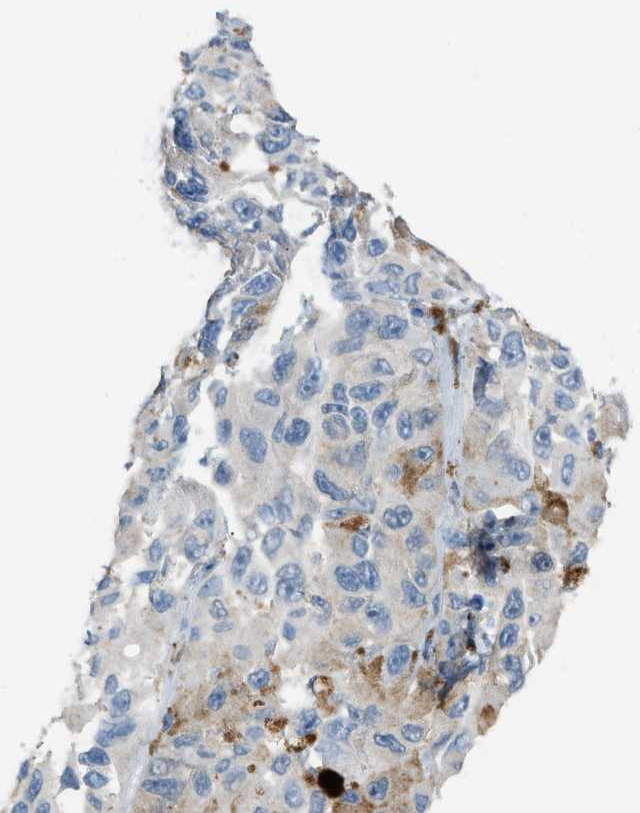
{"staining": {"intensity": "negative", "quantity": "none", "location": "none"}, "tissue": "melanoma", "cell_type": "Tumor cells", "image_type": "cancer", "snomed": [{"axis": "morphology", "description": "Malignant melanoma, NOS"}, {"axis": "topography", "description": "Skin"}], "caption": "Immunohistochemical staining of melanoma reveals no significant expression in tumor cells.", "gene": "SLC22A15", "patient": {"sex": "female", "age": 73}}